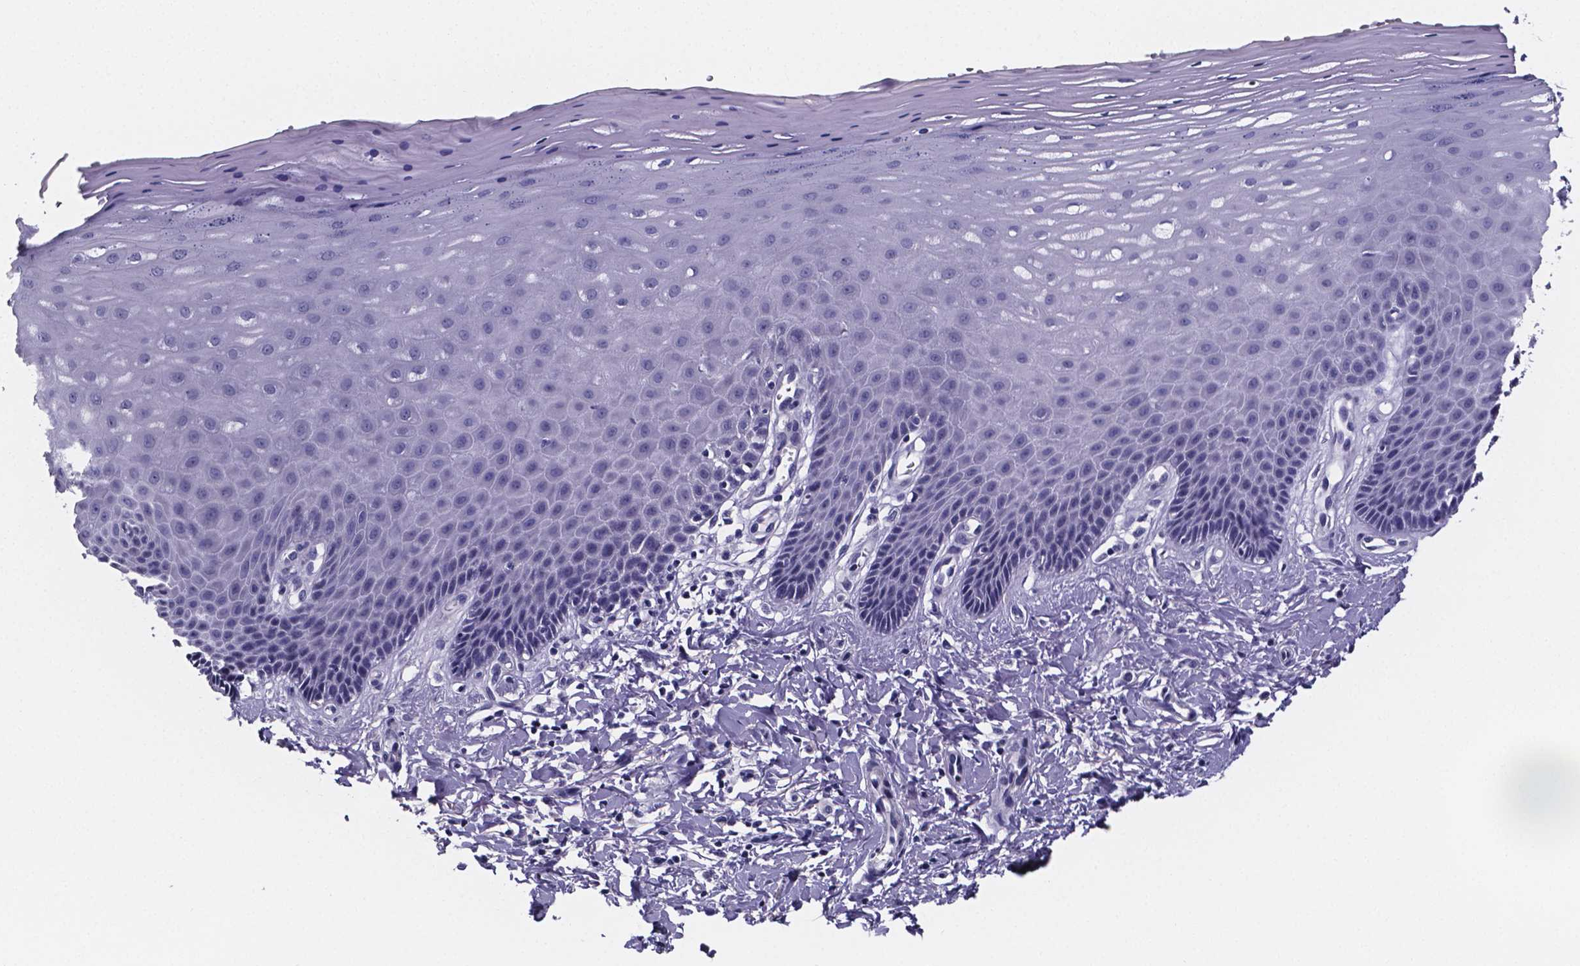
{"staining": {"intensity": "negative", "quantity": "none", "location": "none"}, "tissue": "vagina", "cell_type": "Squamous epithelial cells", "image_type": "normal", "snomed": [{"axis": "morphology", "description": "Normal tissue, NOS"}, {"axis": "topography", "description": "Vagina"}], "caption": "This is a image of IHC staining of normal vagina, which shows no positivity in squamous epithelial cells.", "gene": "IZUMO1", "patient": {"sex": "female", "age": 83}}